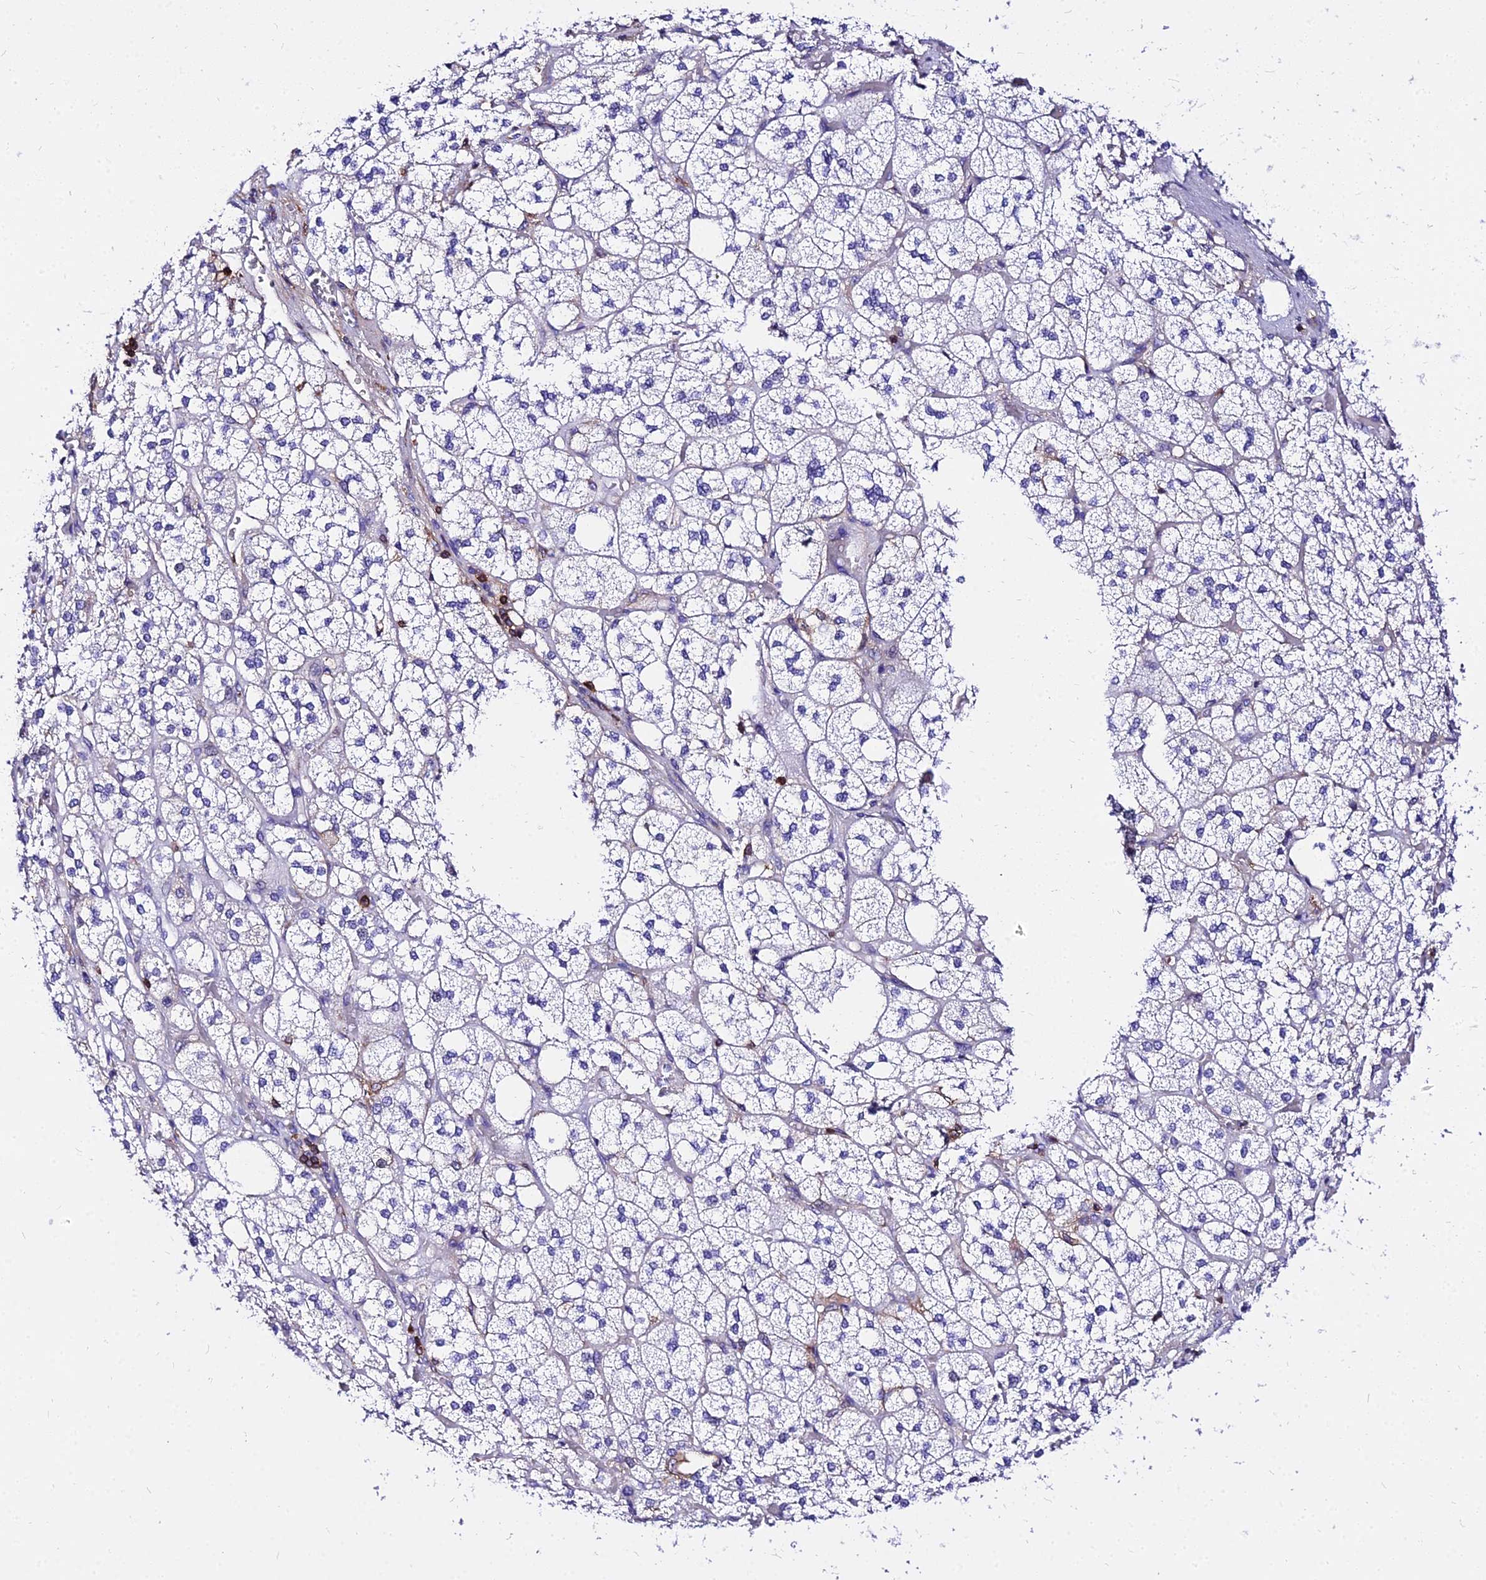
{"staining": {"intensity": "negative", "quantity": "none", "location": "none"}, "tissue": "adrenal gland", "cell_type": "Glandular cells", "image_type": "normal", "snomed": [{"axis": "morphology", "description": "Normal tissue, NOS"}, {"axis": "topography", "description": "Adrenal gland"}], "caption": "Immunohistochemical staining of unremarkable human adrenal gland exhibits no significant positivity in glandular cells. The staining was performed using DAB to visualize the protein expression in brown, while the nuclei were stained in blue with hematoxylin (Magnification: 20x).", "gene": "CSRP1", "patient": {"sex": "male", "age": 61}}